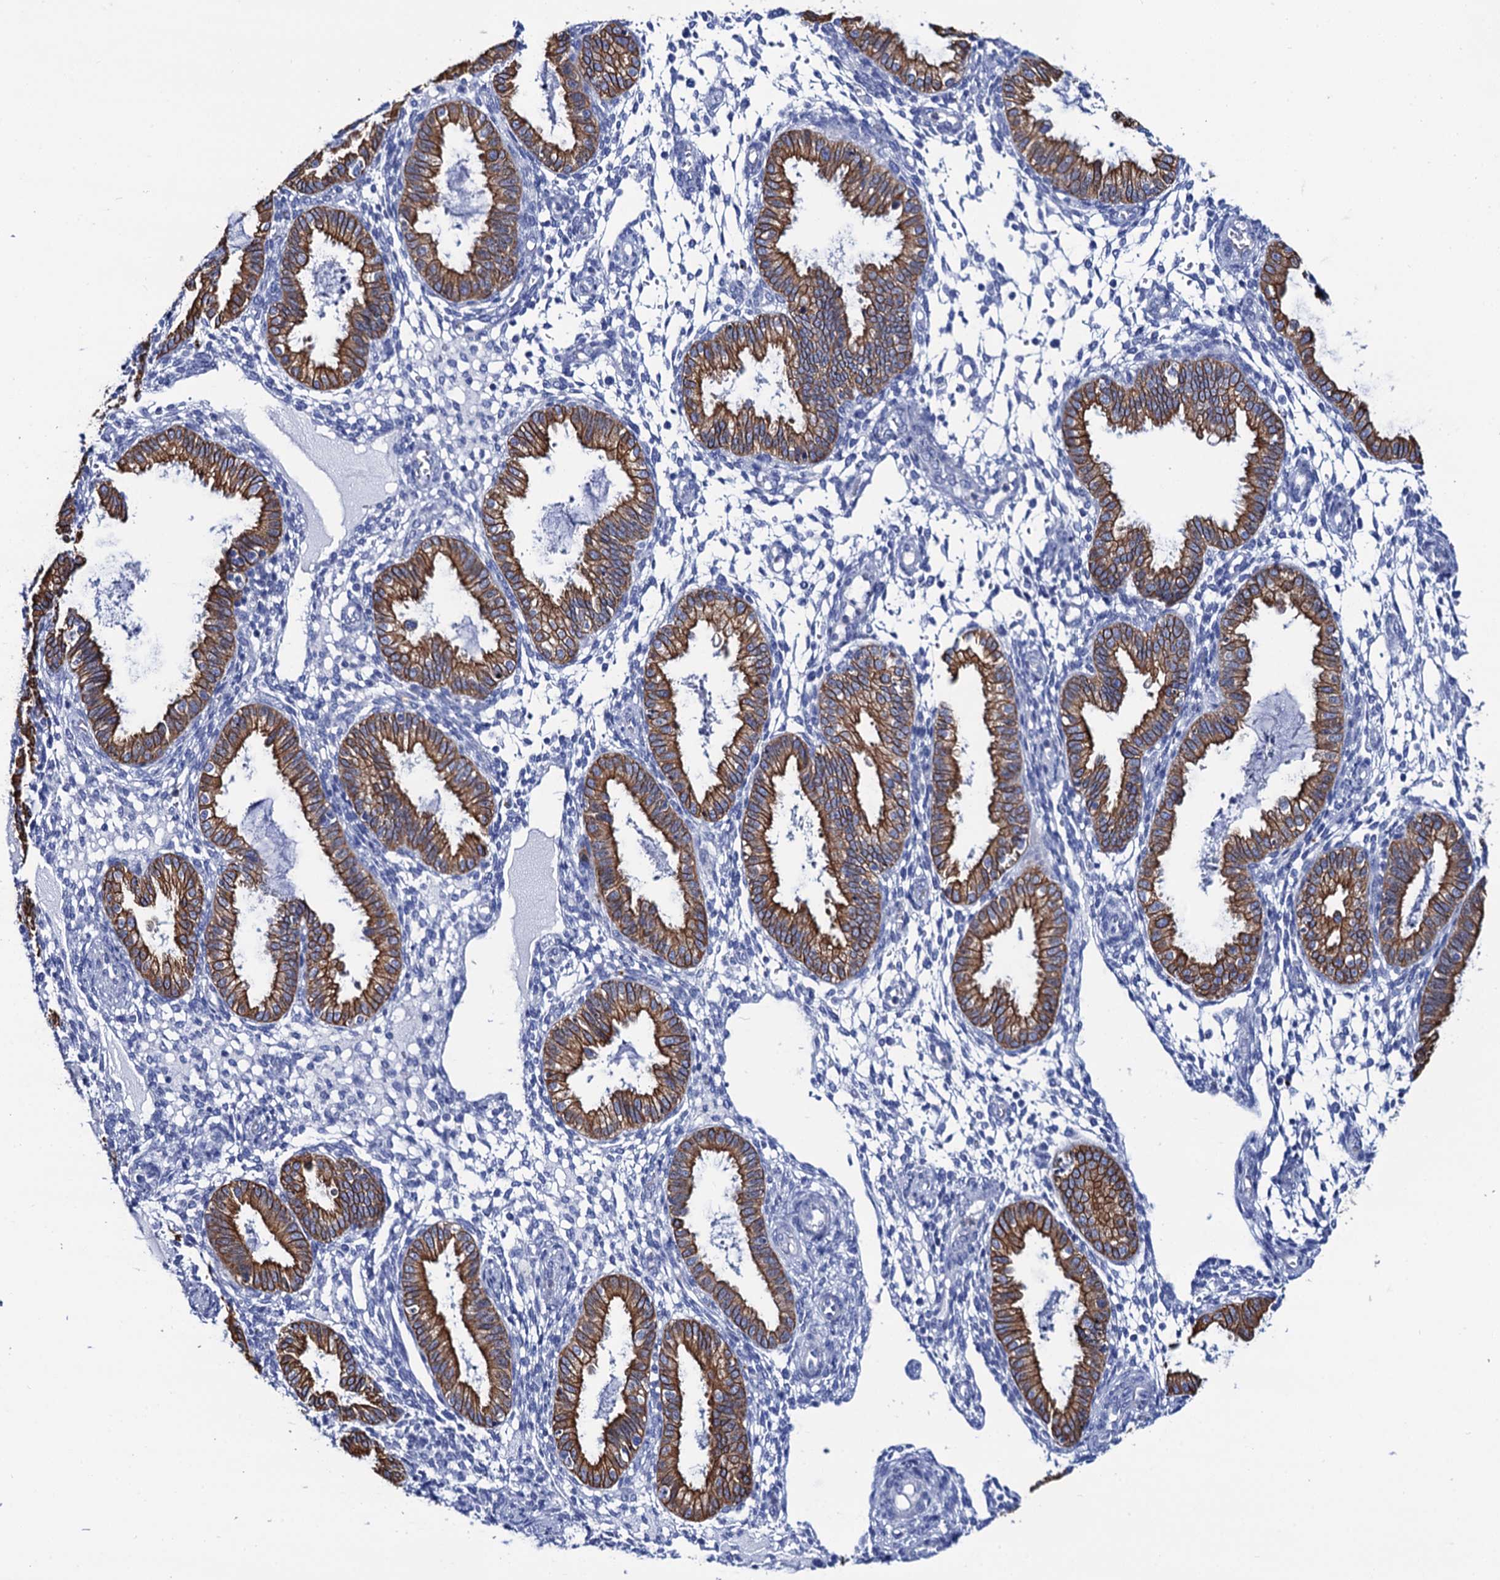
{"staining": {"intensity": "negative", "quantity": "none", "location": "none"}, "tissue": "endometrium", "cell_type": "Cells in endometrial stroma", "image_type": "normal", "snomed": [{"axis": "morphology", "description": "Normal tissue, NOS"}, {"axis": "topography", "description": "Endometrium"}], "caption": "An image of endometrium stained for a protein reveals no brown staining in cells in endometrial stroma.", "gene": "RAB3IP", "patient": {"sex": "female", "age": 33}}